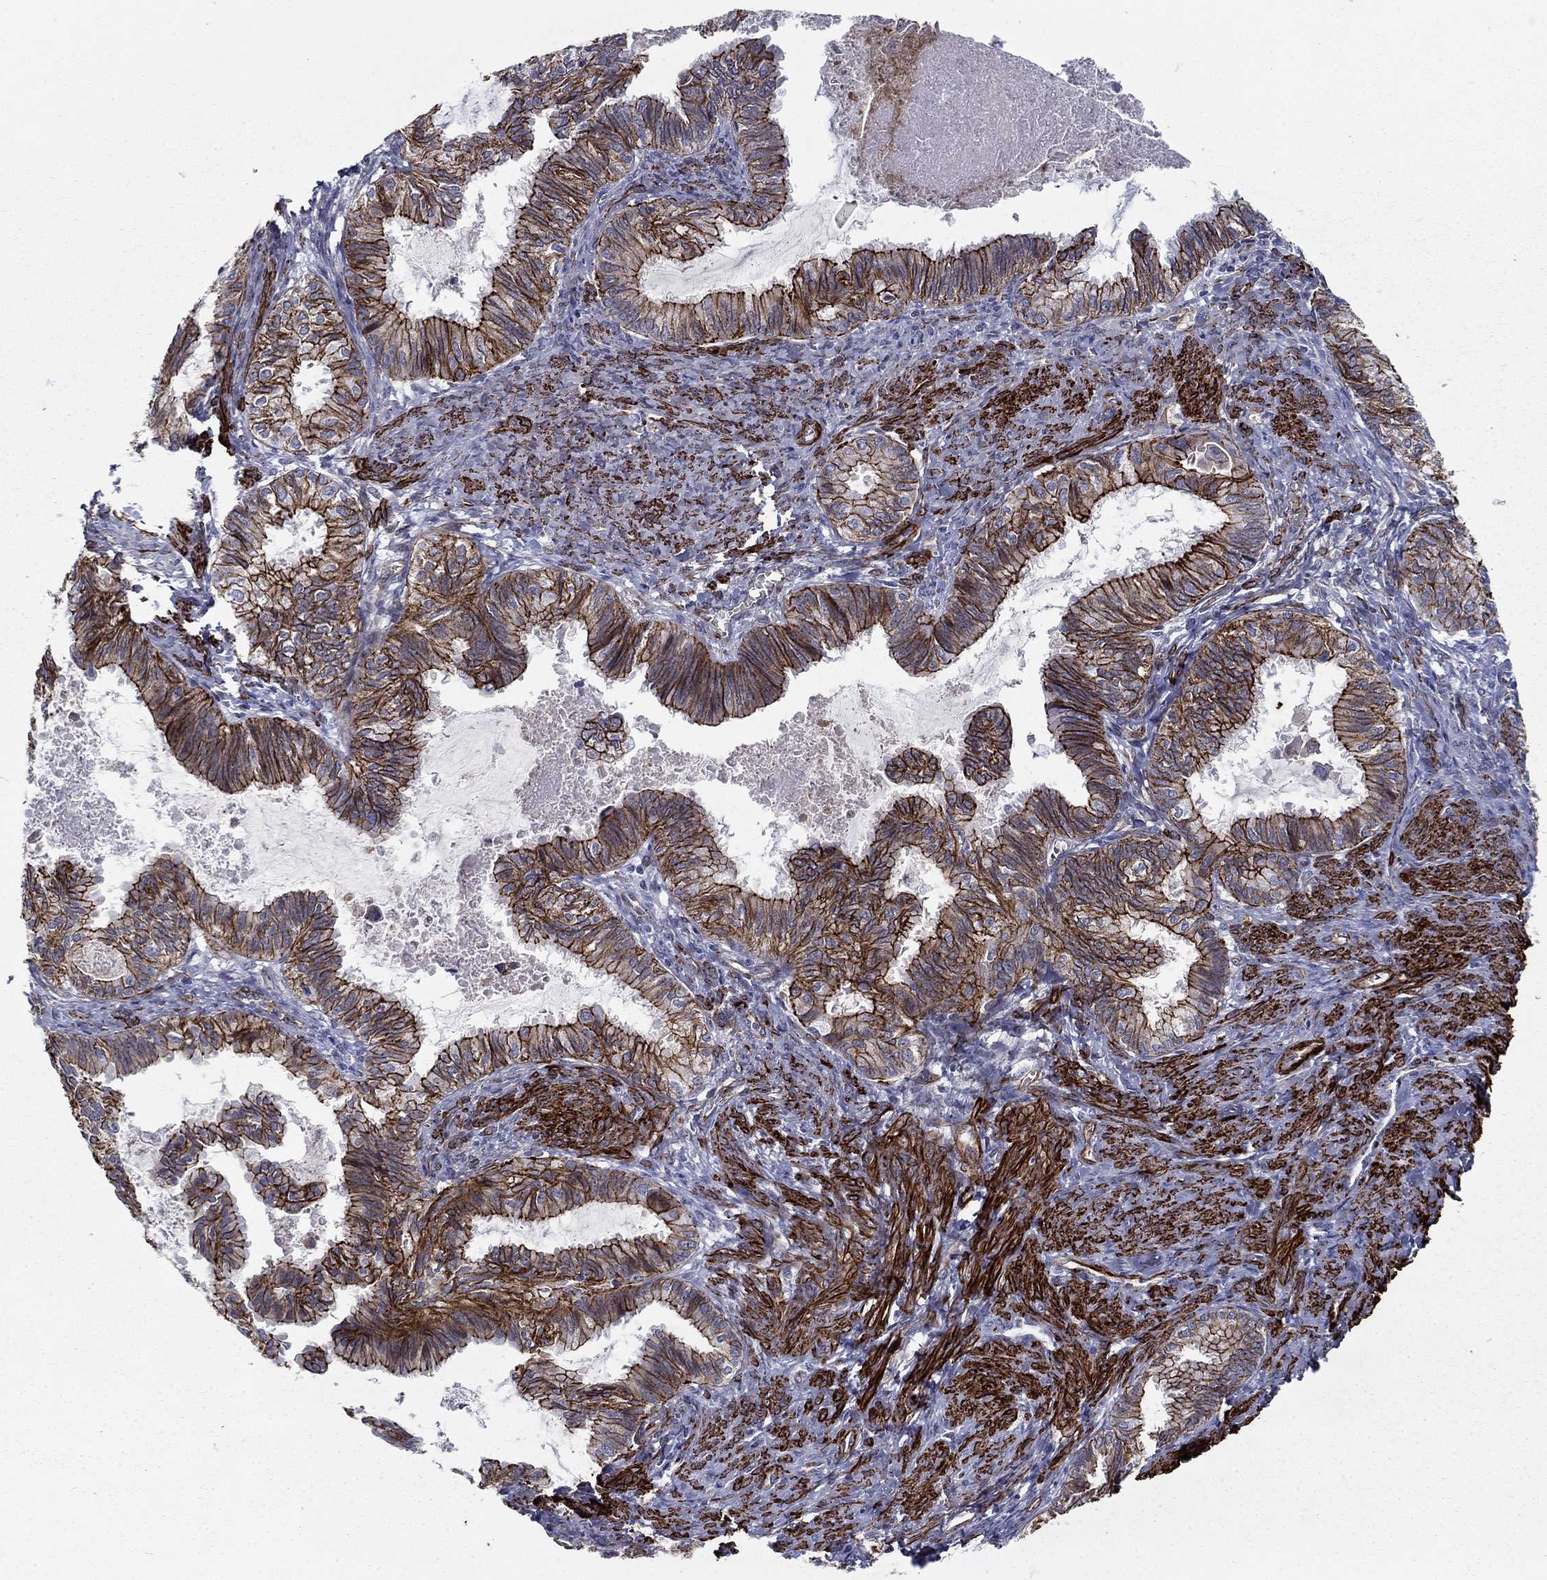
{"staining": {"intensity": "strong", "quantity": ">75%", "location": "cytoplasmic/membranous"}, "tissue": "endometrial cancer", "cell_type": "Tumor cells", "image_type": "cancer", "snomed": [{"axis": "morphology", "description": "Adenocarcinoma, NOS"}, {"axis": "topography", "description": "Endometrium"}], "caption": "DAB immunohistochemical staining of endometrial cancer demonstrates strong cytoplasmic/membranous protein staining in about >75% of tumor cells. (DAB IHC, brown staining for protein, blue staining for nuclei).", "gene": "KRBA1", "patient": {"sex": "female", "age": 86}}